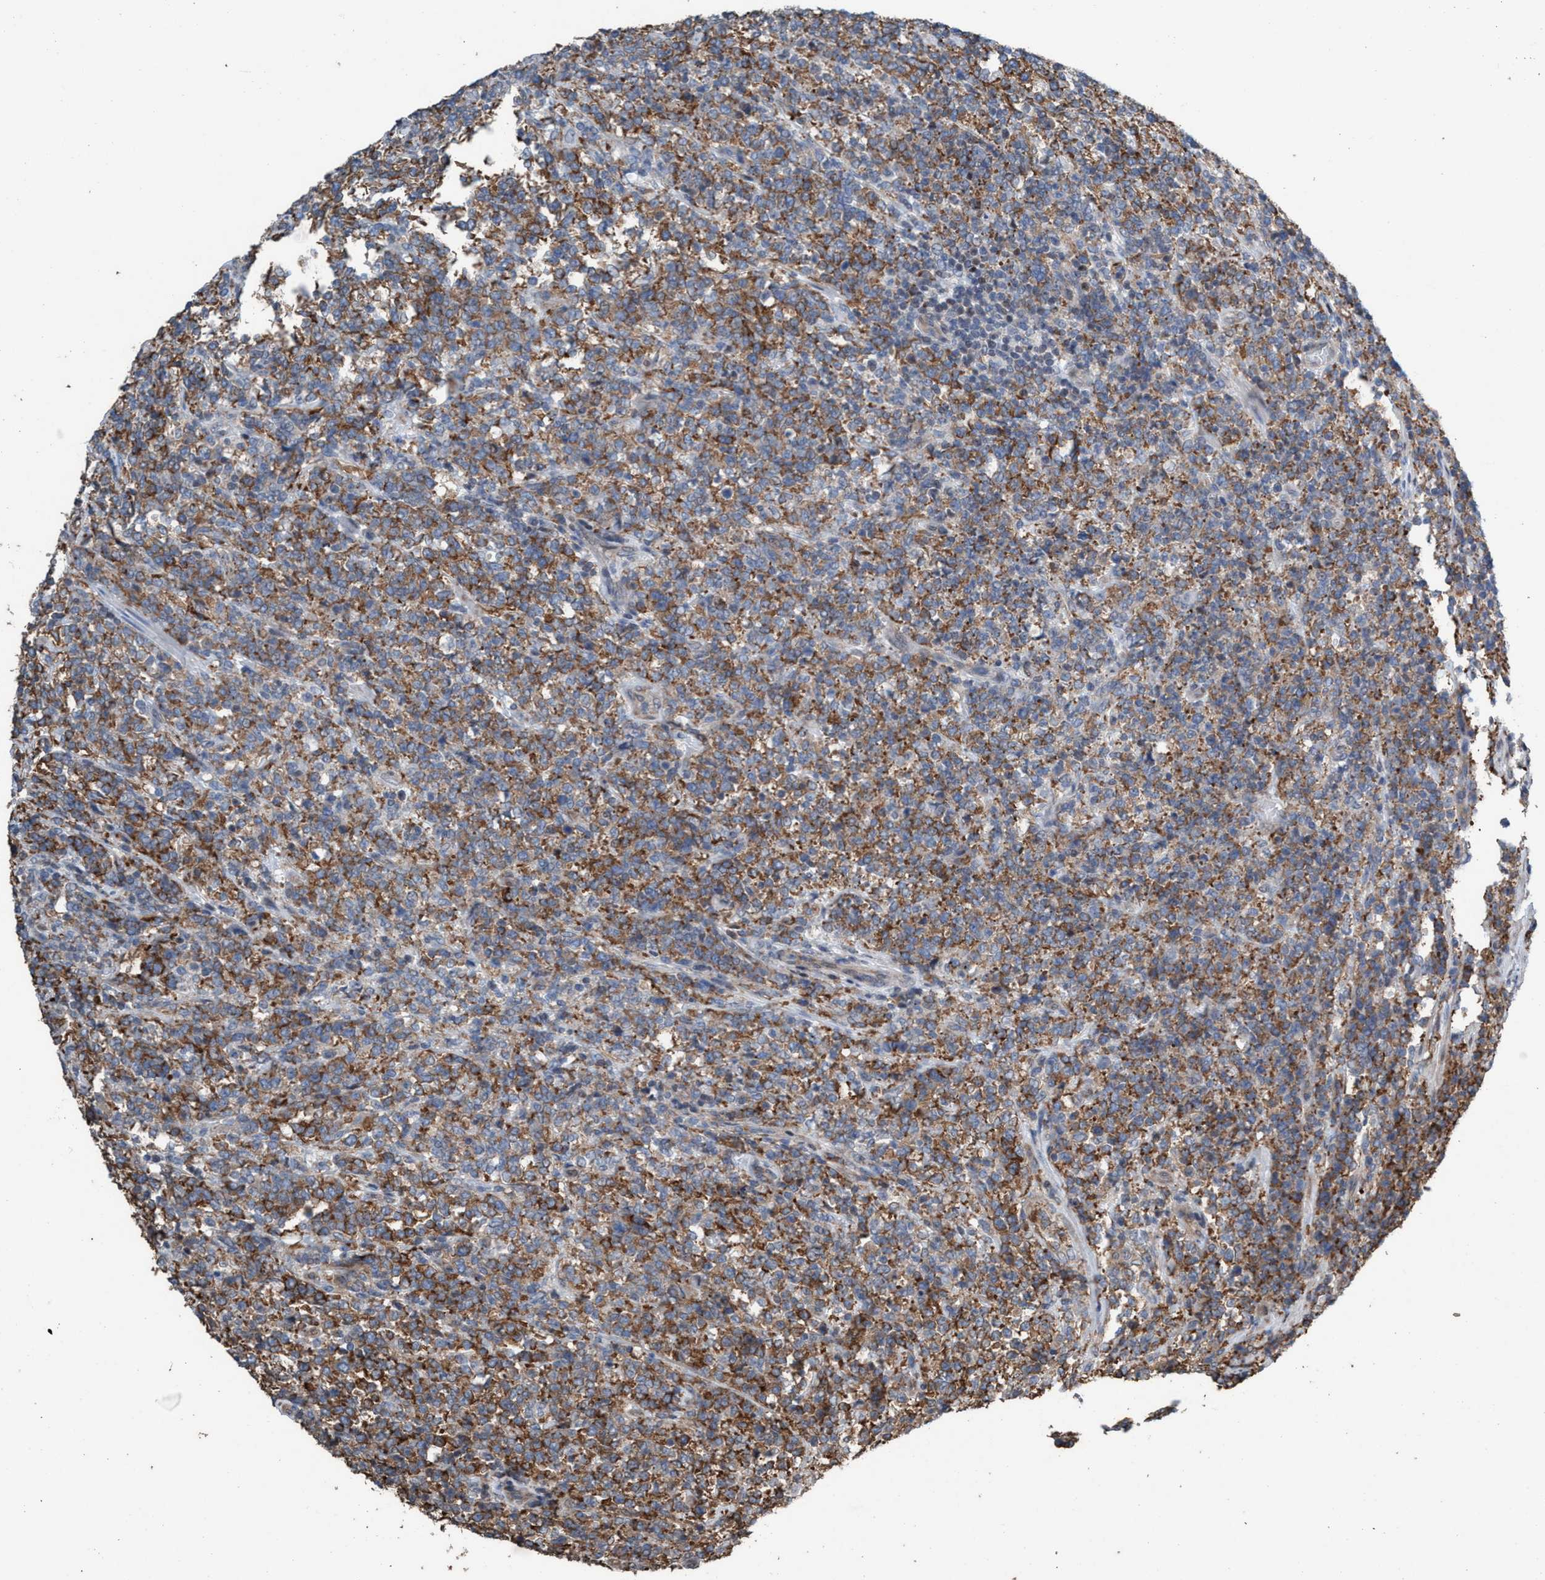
{"staining": {"intensity": "moderate", "quantity": ">75%", "location": "cytoplasmic/membranous"}, "tissue": "lymphoma", "cell_type": "Tumor cells", "image_type": "cancer", "snomed": [{"axis": "morphology", "description": "Malignant lymphoma, non-Hodgkin's type, High grade"}, {"axis": "topography", "description": "Soft tissue"}], "caption": "A high-resolution histopathology image shows immunohistochemistry (IHC) staining of lymphoma, which exhibits moderate cytoplasmic/membranous expression in about >75% of tumor cells.", "gene": "METAP2", "patient": {"sex": "male", "age": 18}}